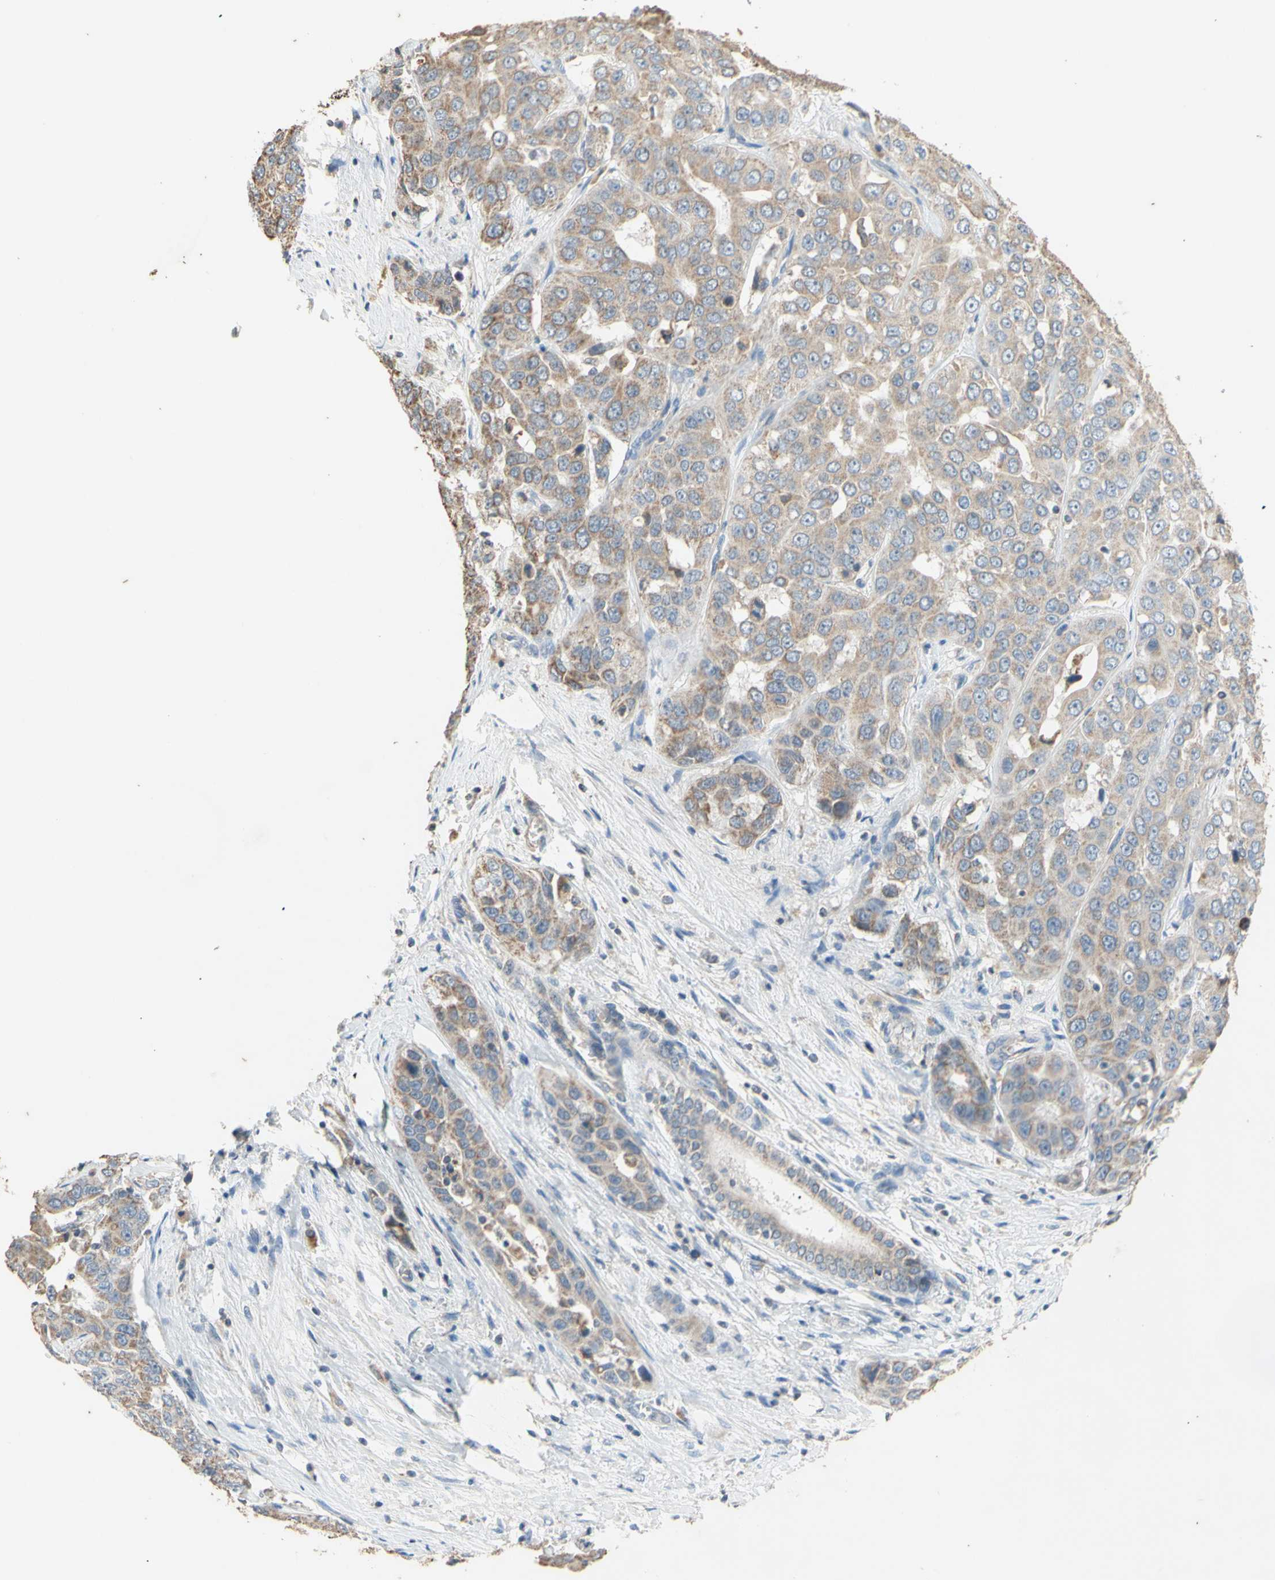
{"staining": {"intensity": "moderate", "quantity": "<25%", "location": "cytoplasmic/membranous"}, "tissue": "liver cancer", "cell_type": "Tumor cells", "image_type": "cancer", "snomed": [{"axis": "morphology", "description": "Cholangiocarcinoma"}, {"axis": "topography", "description": "Liver"}], "caption": "Immunohistochemical staining of liver cholangiocarcinoma shows low levels of moderate cytoplasmic/membranous protein expression in approximately <25% of tumor cells.", "gene": "PTGIS", "patient": {"sex": "female", "age": 52}}